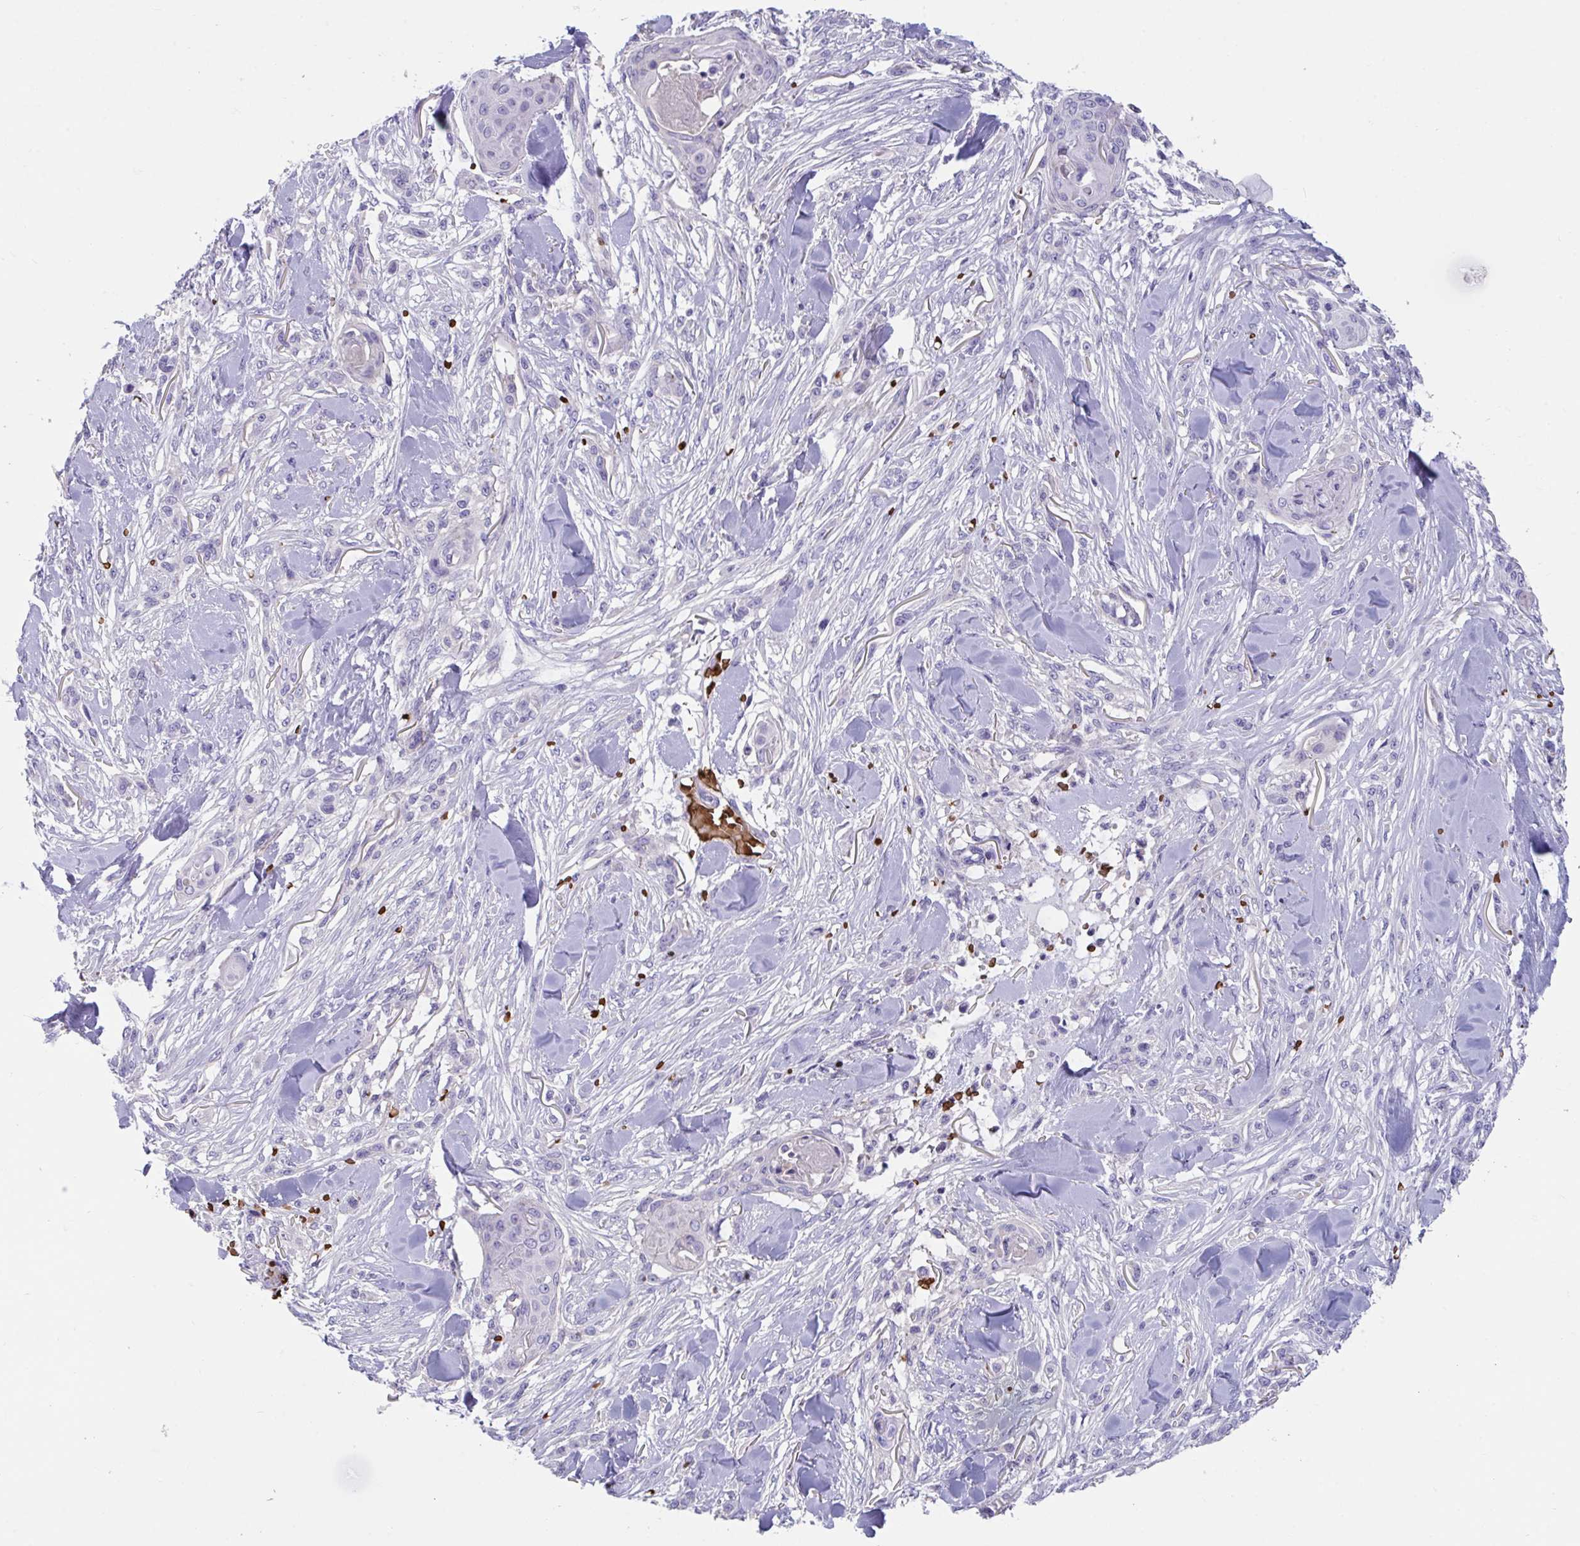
{"staining": {"intensity": "negative", "quantity": "none", "location": "none"}, "tissue": "skin cancer", "cell_type": "Tumor cells", "image_type": "cancer", "snomed": [{"axis": "morphology", "description": "Squamous cell carcinoma, NOS"}, {"axis": "topography", "description": "Skin"}], "caption": "This image is of skin cancer stained with immunohistochemistry (IHC) to label a protein in brown with the nuclei are counter-stained blue. There is no staining in tumor cells. (DAB IHC with hematoxylin counter stain).", "gene": "TTC30B", "patient": {"sex": "female", "age": 59}}